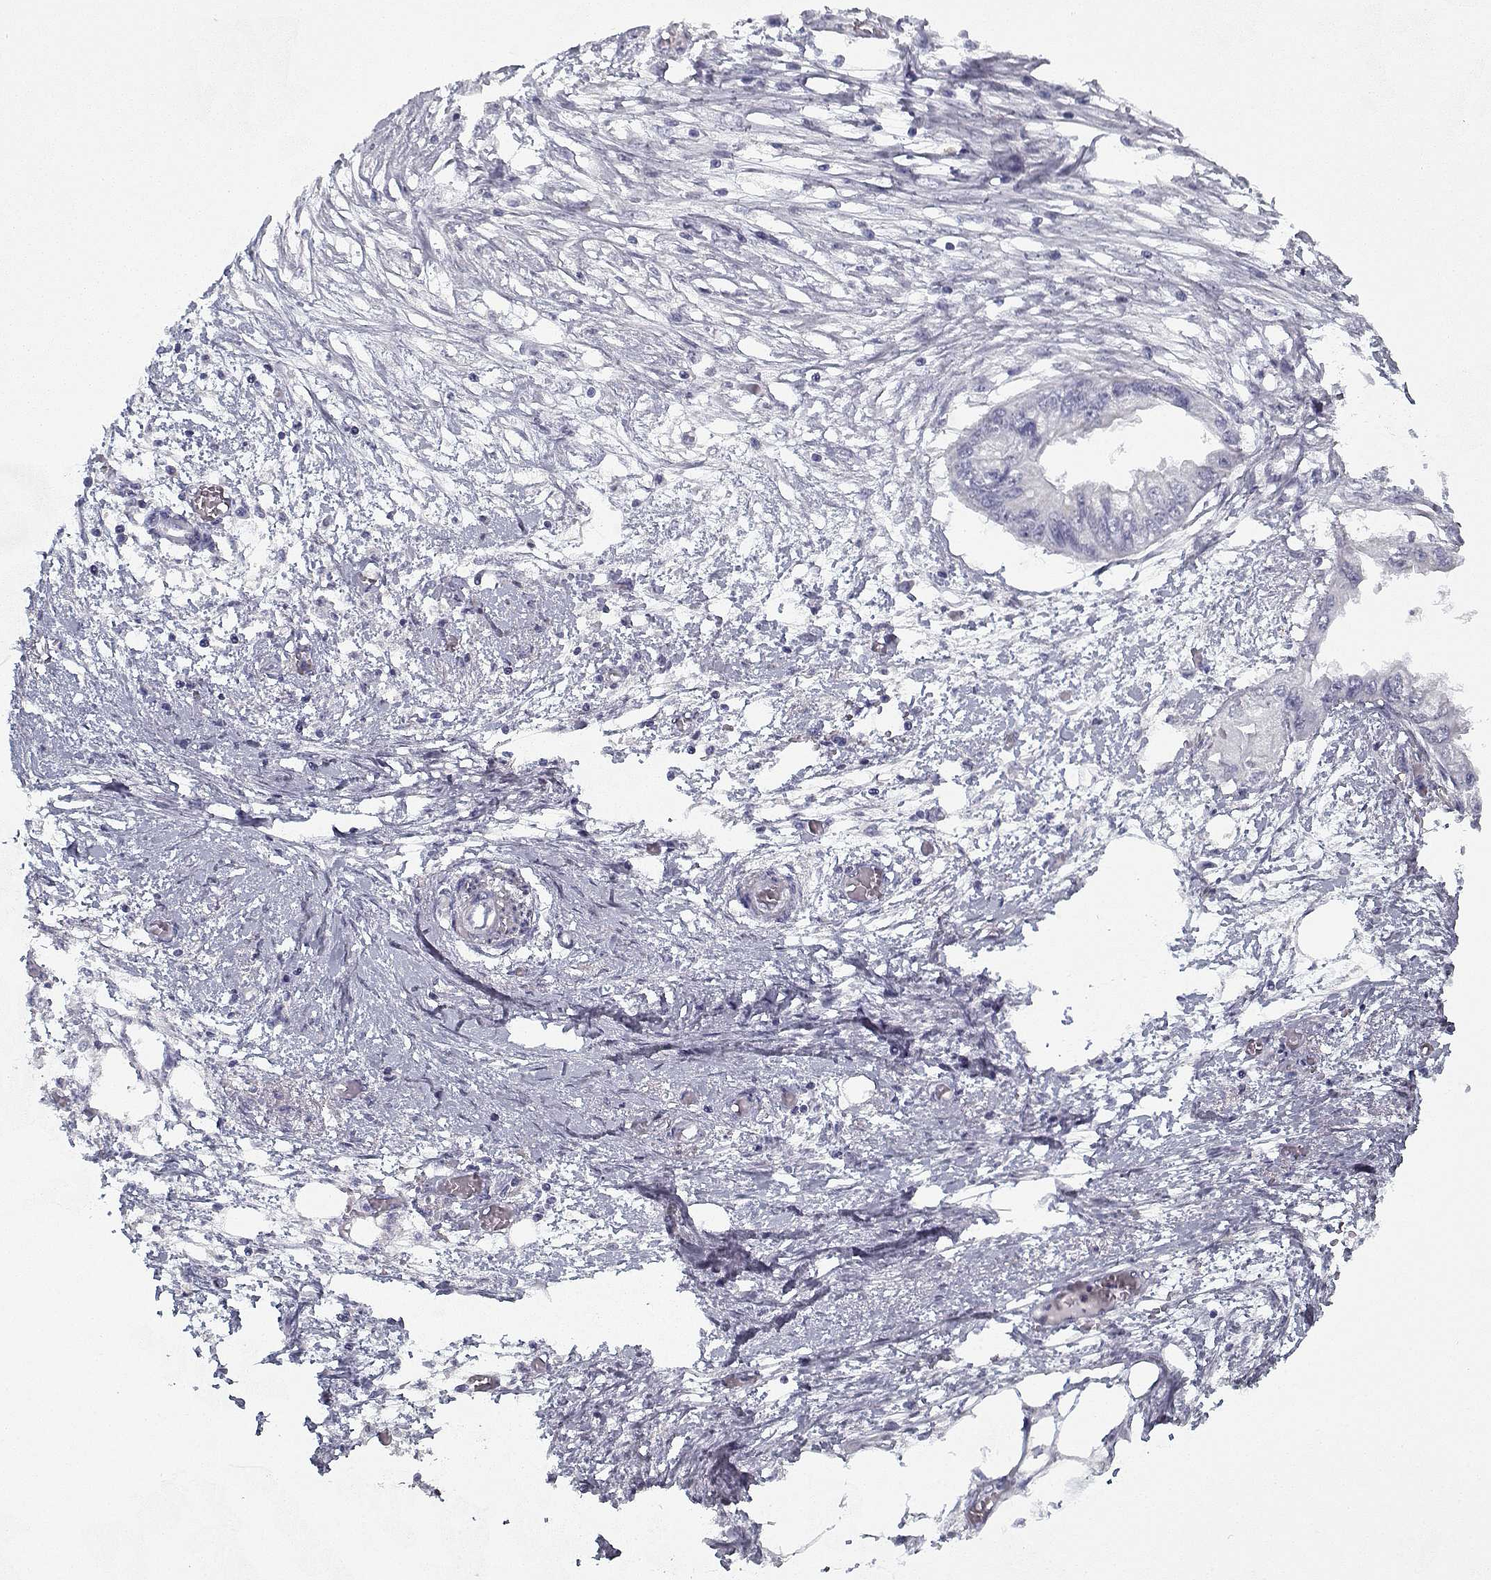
{"staining": {"intensity": "negative", "quantity": "none", "location": "none"}, "tissue": "endometrial cancer", "cell_type": "Tumor cells", "image_type": "cancer", "snomed": [{"axis": "morphology", "description": "Adenocarcinoma, NOS"}, {"axis": "morphology", "description": "Adenocarcinoma, metastatic, NOS"}, {"axis": "topography", "description": "Adipose tissue"}, {"axis": "topography", "description": "Endometrium"}], "caption": "An image of endometrial metastatic adenocarcinoma stained for a protein exhibits no brown staining in tumor cells. The staining was performed using DAB (3,3'-diaminobenzidine) to visualize the protein expression in brown, while the nuclei were stained in blue with hematoxylin (Magnification: 20x).", "gene": "RNF32", "patient": {"sex": "female", "age": 67}}